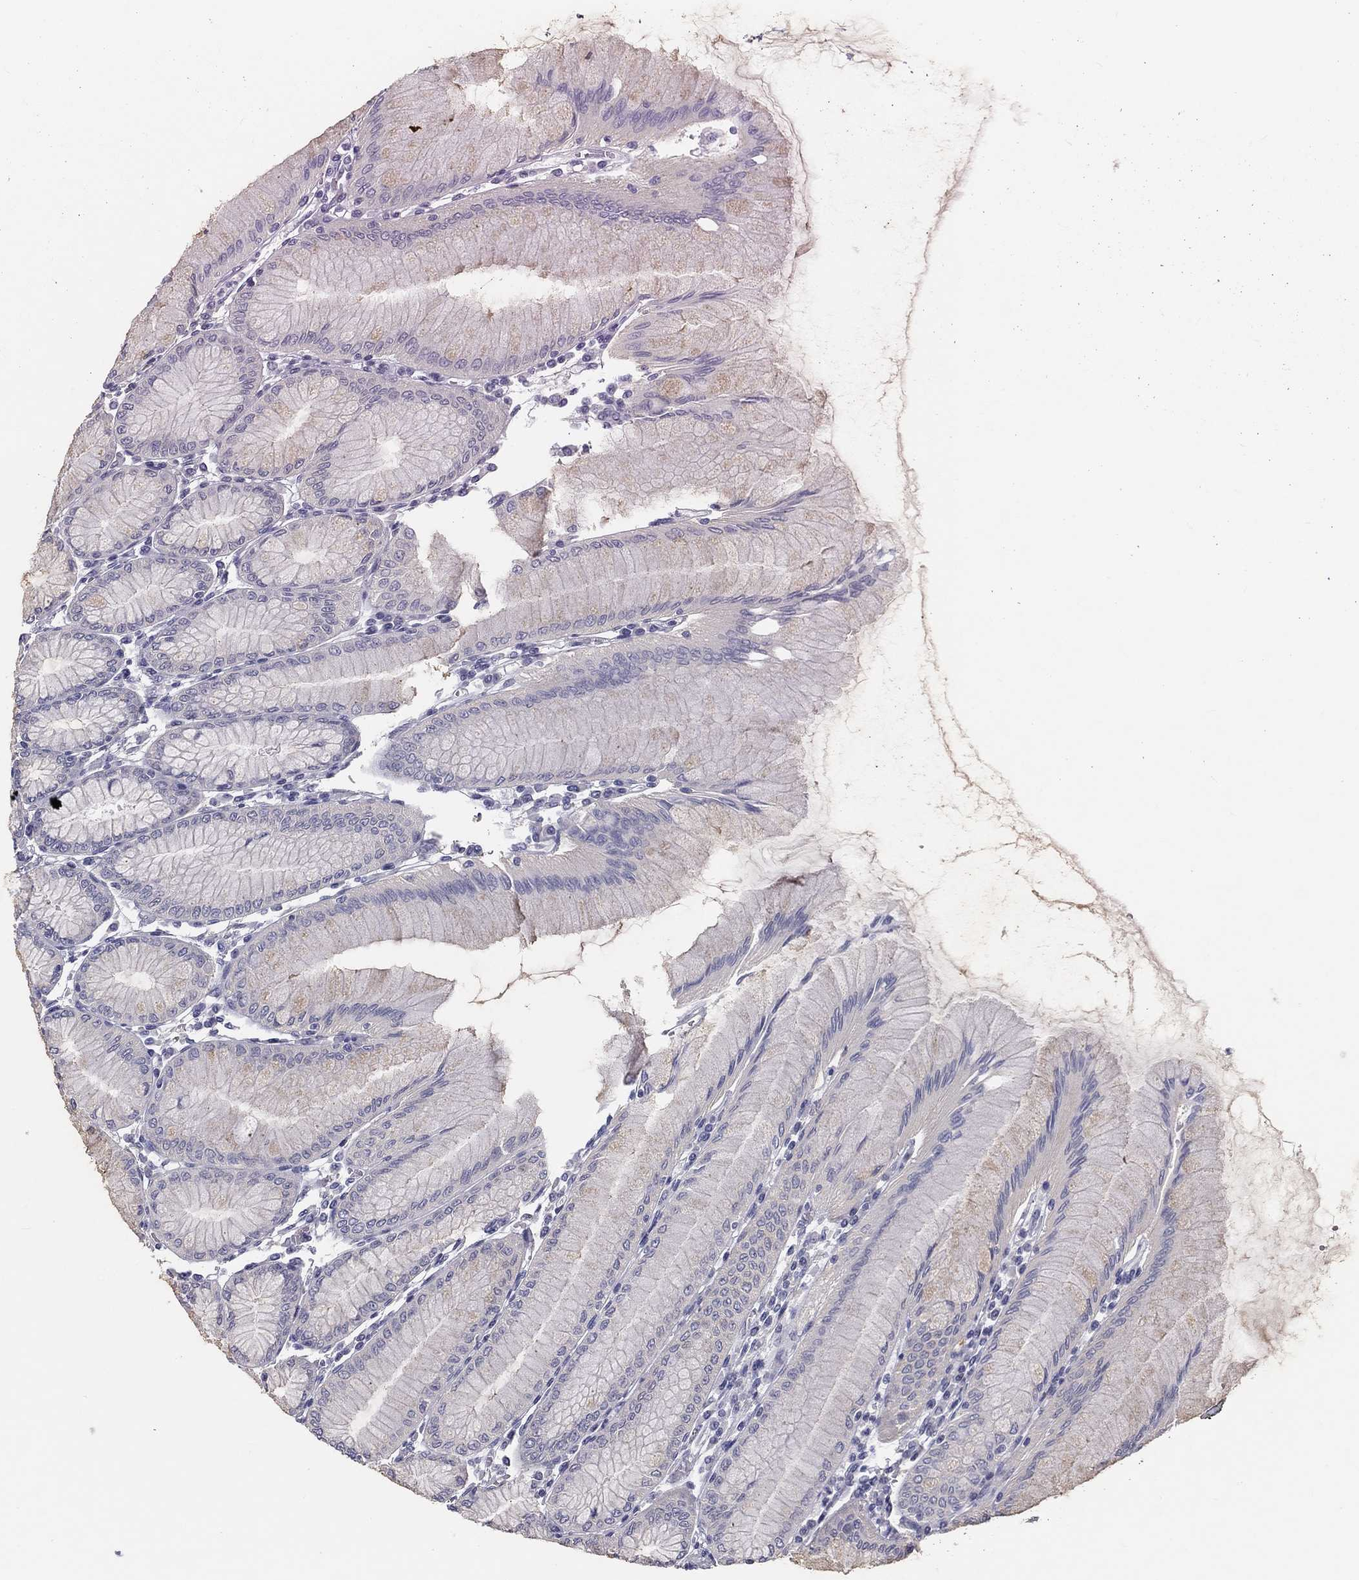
{"staining": {"intensity": "negative", "quantity": "none", "location": "none"}, "tissue": "stomach", "cell_type": "Glandular cells", "image_type": "normal", "snomed": [{"axis": "morphology", "description": "Normal tissue, NOS"}, {"axis": "topography", "description": "Stomach"}], "caption": "Human stomach stained for a protein using immunohistochemistry reveals no expression in glandular cells.", "gene": "MUC13", "patient": {"sex": "female", "age": 57}}